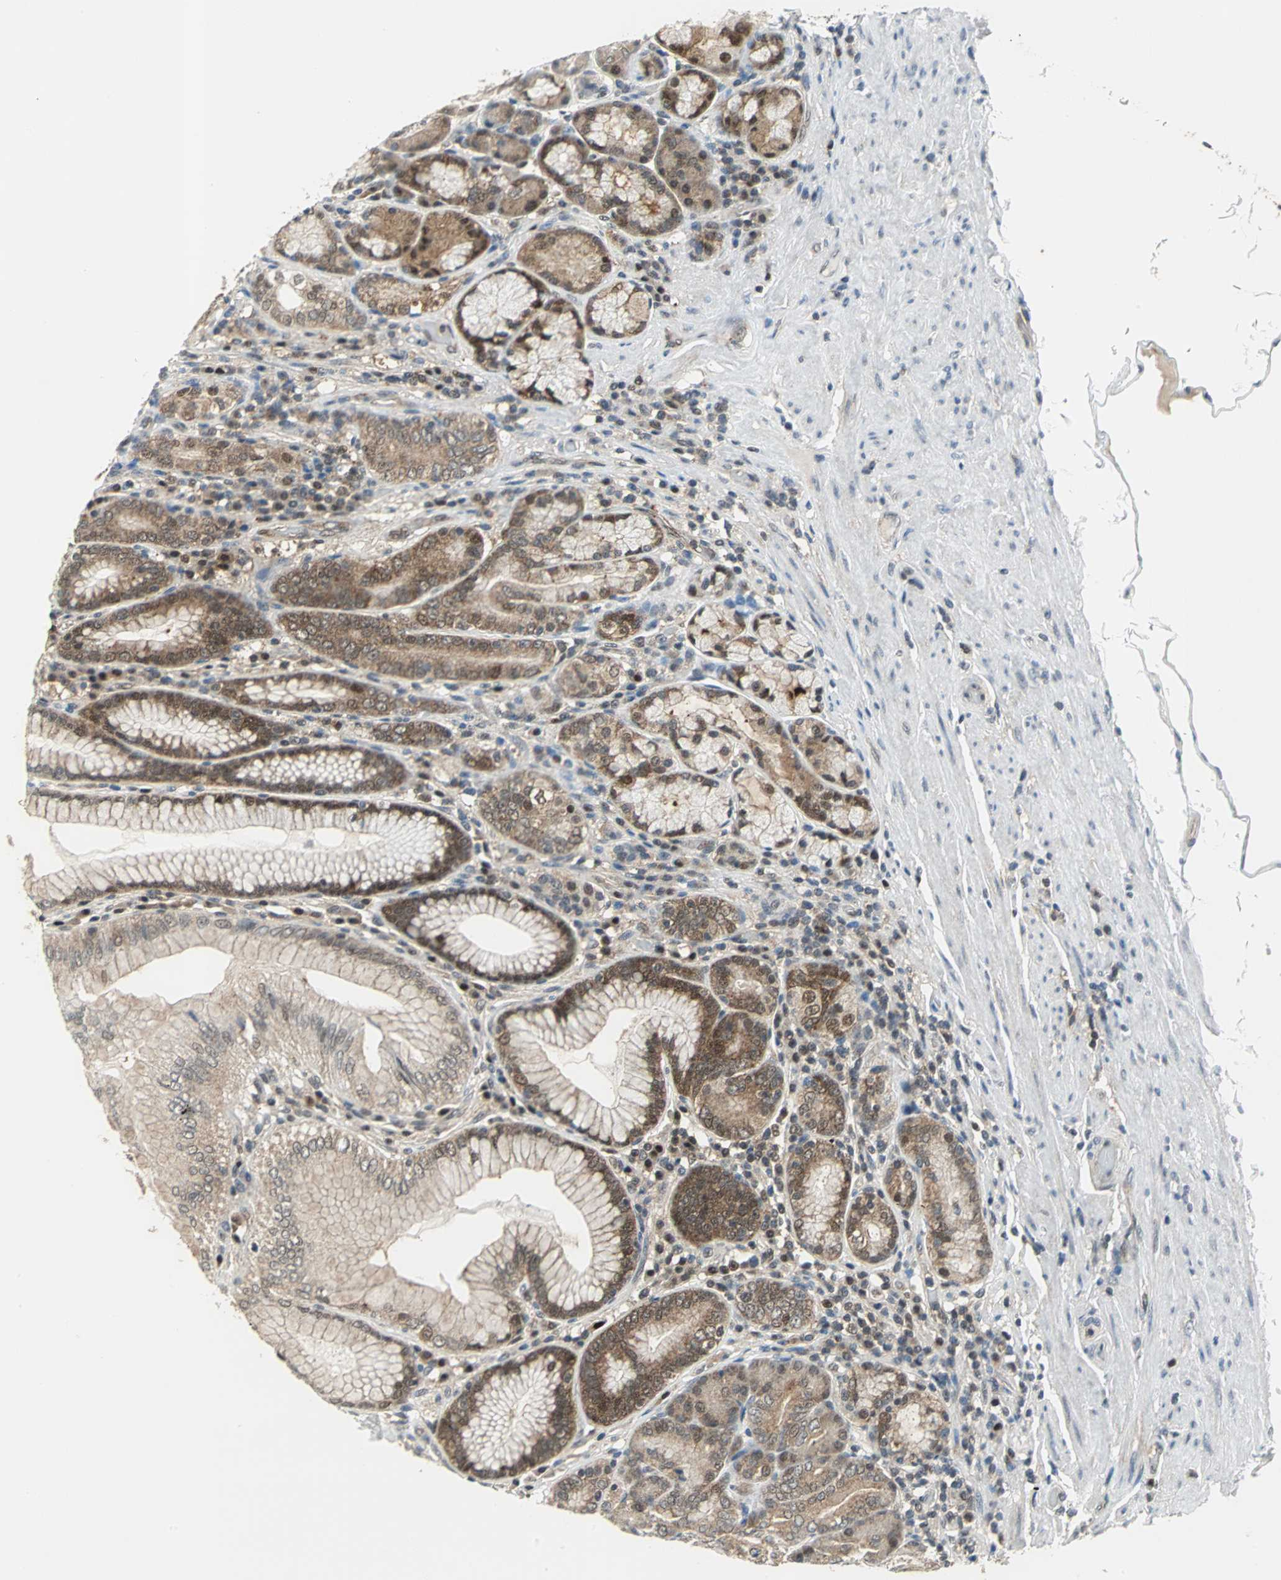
{"staining": {"intensity": "moderate", "quantity": ">75%", "location": "cytoplasmic/membranous,nuclear"}, "tissue": "stomach", "cell_type": "Glandular cells", "image_type": "normal", "snomed": [{"axis": "morphology", "description": "Normal tissue, NOS"}, {"axis": "topography", "description": "Stomach, lower"}], "caption": "This micrograph exhibits immunohistochemistry (IHC) staining of normal stomach, with medium moderate cytoplasmic/membranous,nuclear expression in about >75% of glandular cells.", "gene": "PSMA4", "patient": {"sex": "female", "age": 76}}